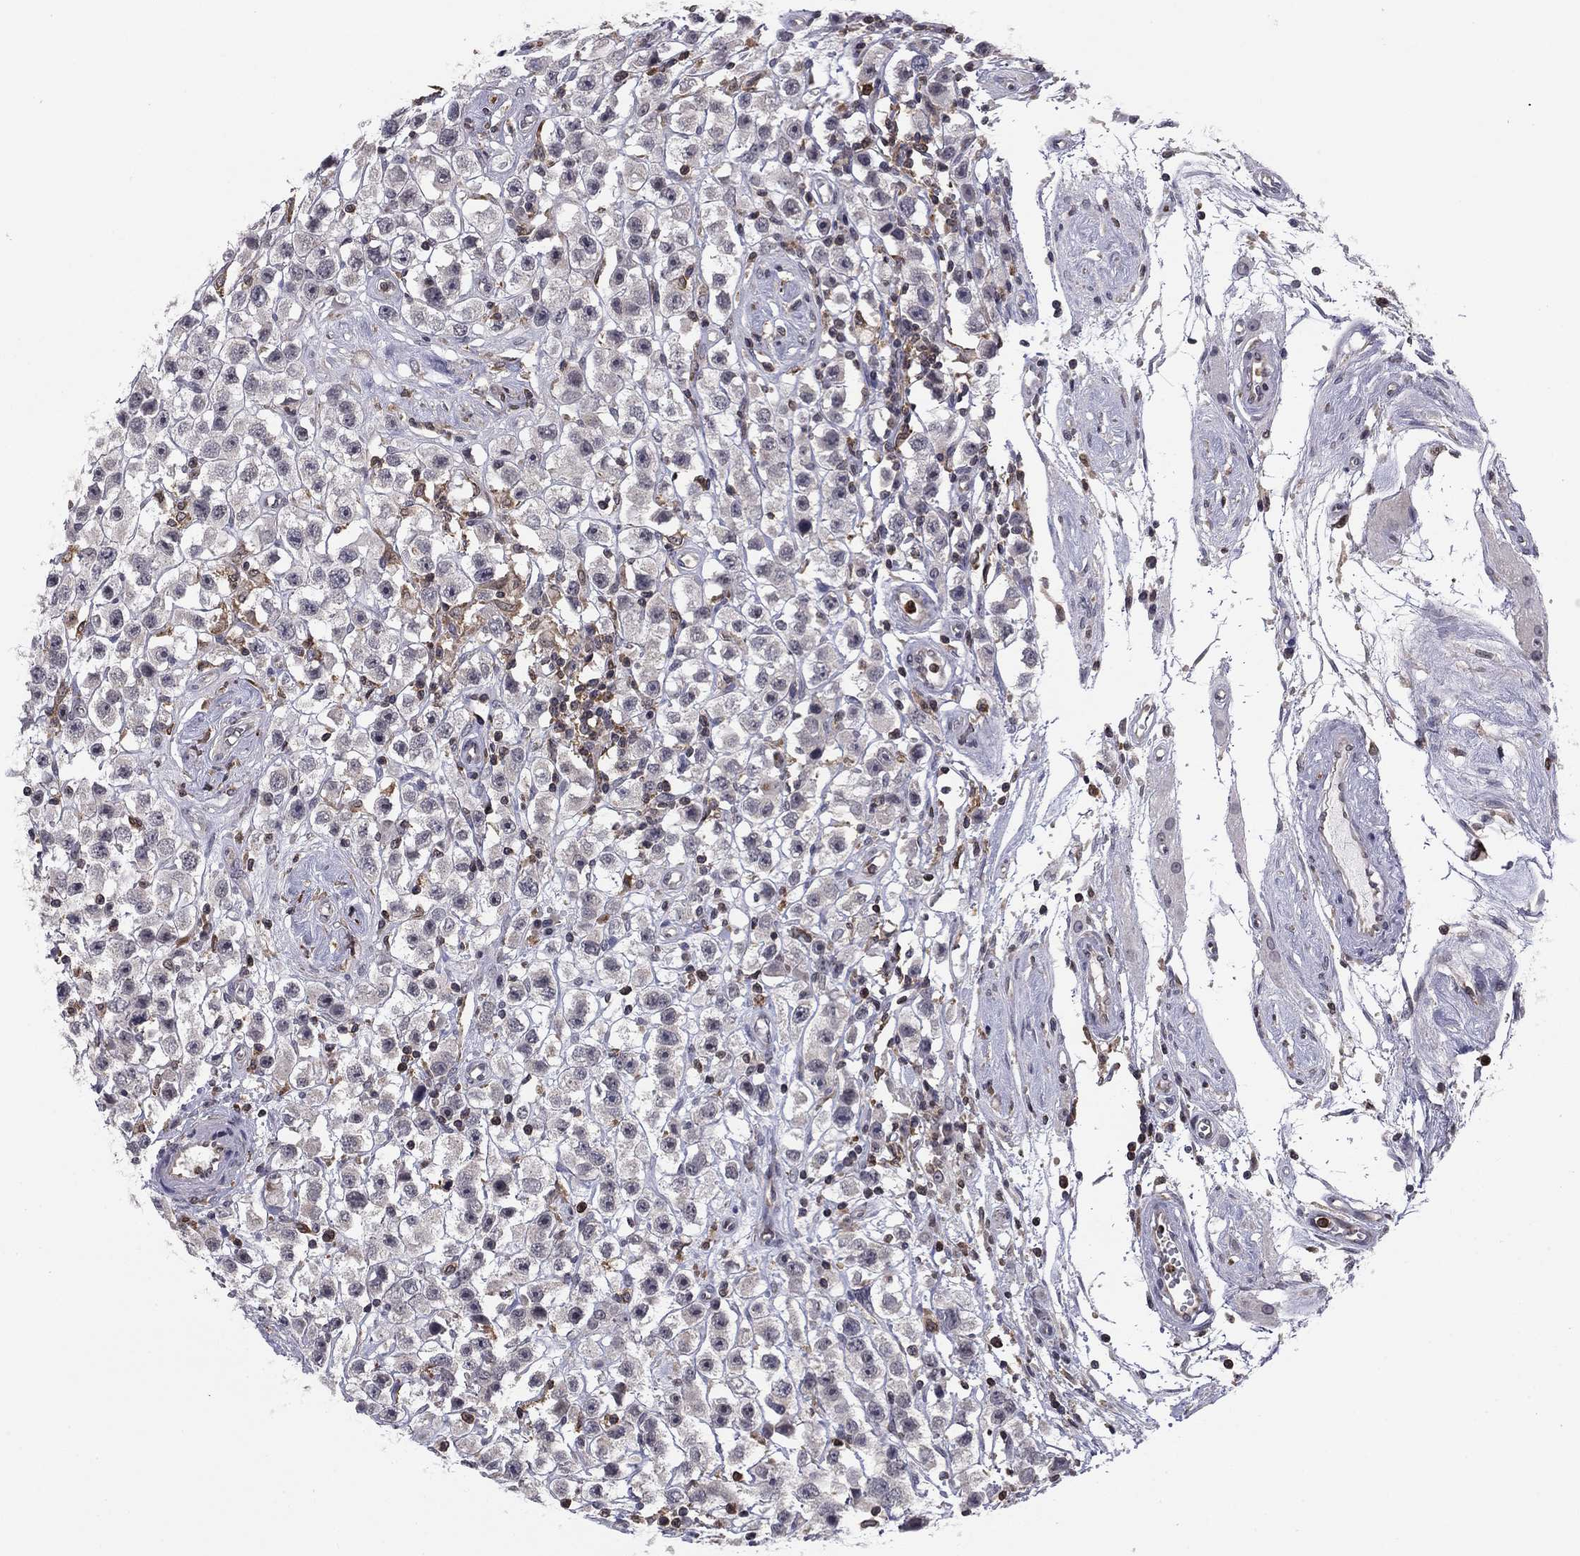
{"staining": {"intensity": "negative", "quantity": "none", "location": "none"}, "tissue": "testis cancer", "cell_type": "Tumor cells", "image_type": "cancer", "snomed": [{"axis": "morphology", "description": "Seminoma, NOS"}, {"axis": "topography", "description": "Testis"}], "caption": "Tumor cells are negative for protein expression in human testis cancer (seminoma).", "gene": "PLCB2", "patient": {"sex": "male", "age": 45}}